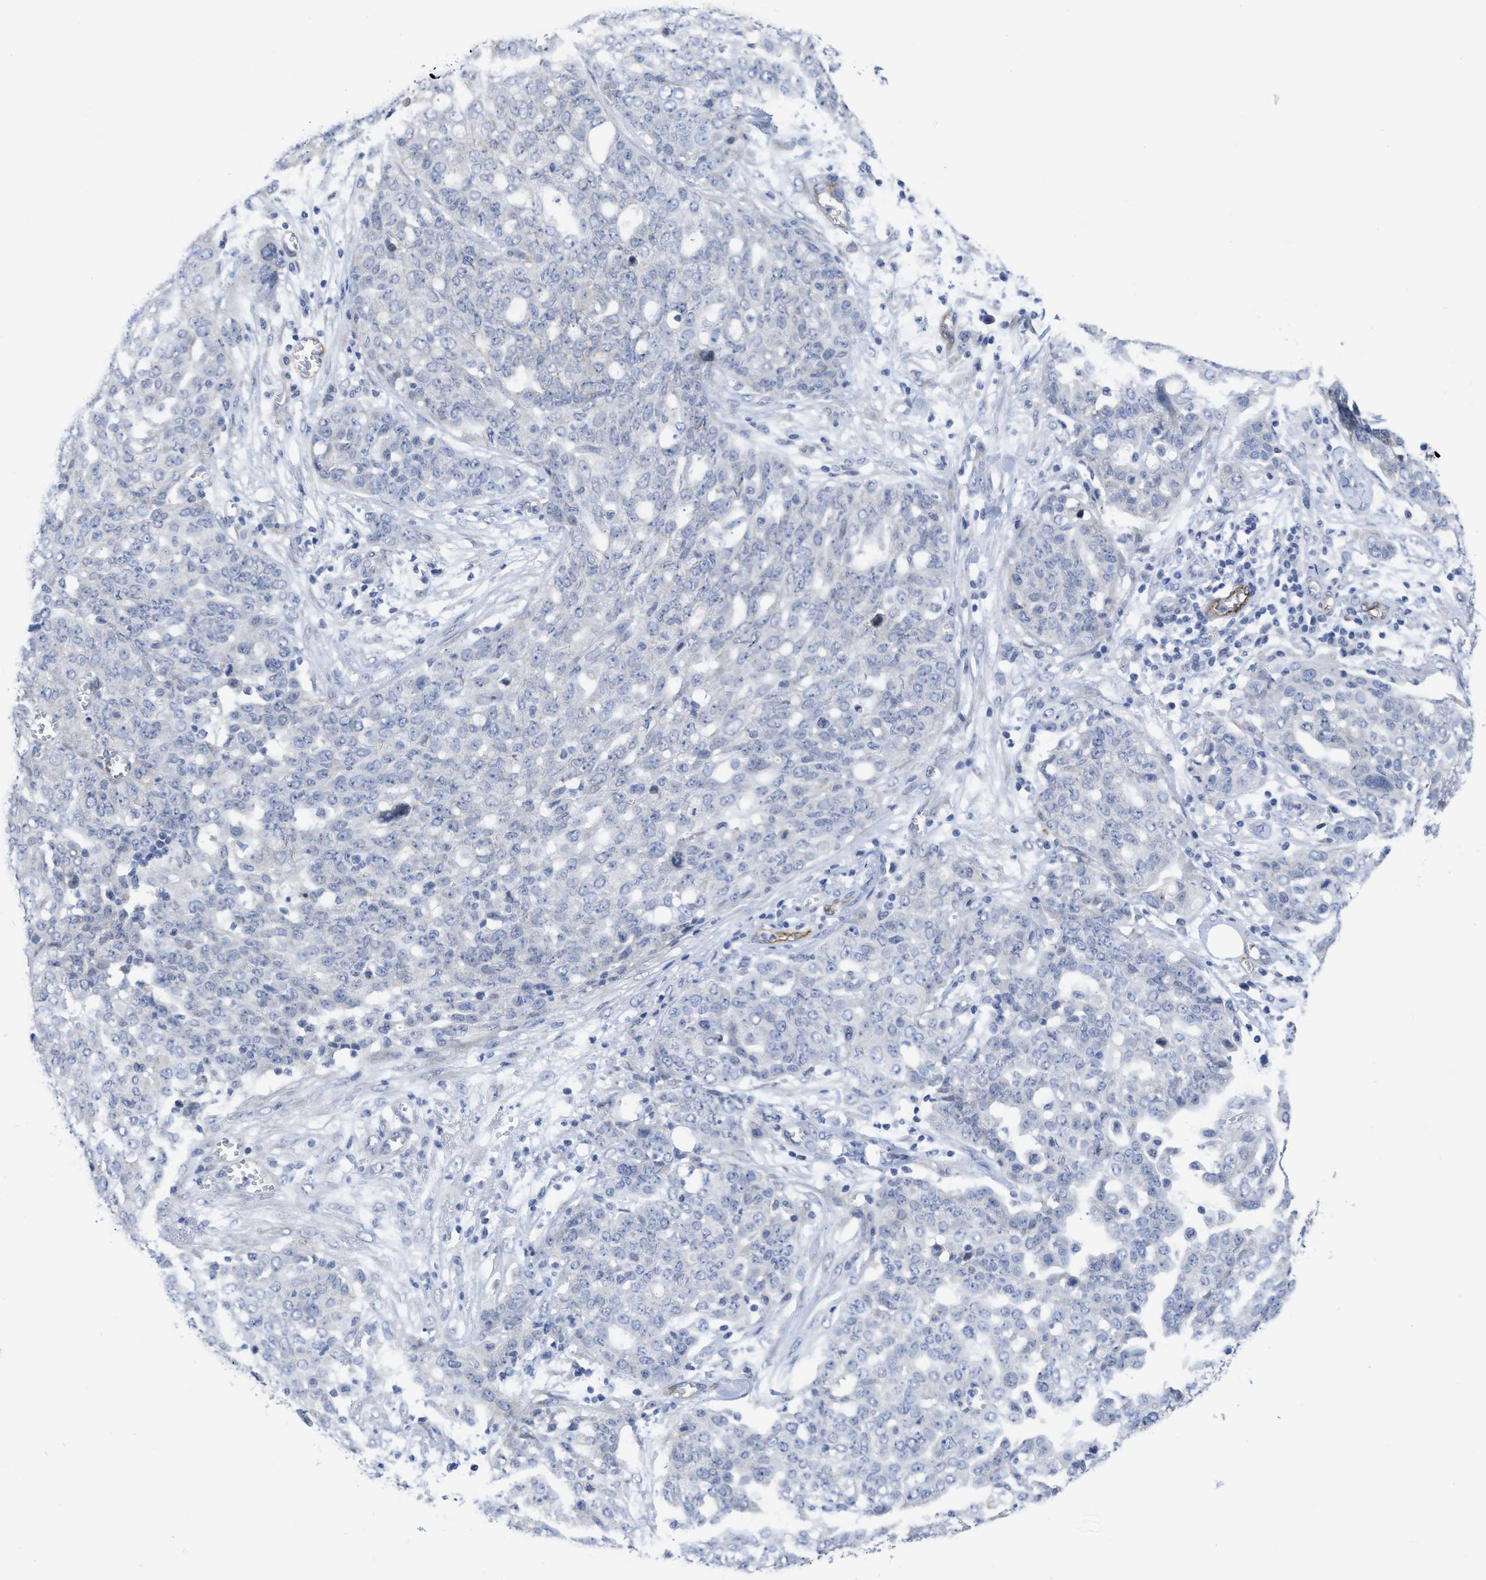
{"staining": {"intensity": "negative", "quantity": "none", "location": "none"}, "tissue": "ovarian cancer", "cell_type": "Tumor cells", "image_type": "cancer", "snomed": [{"axis": "morphology", "description": "Cystadenocarcinoma, serous, NOS"}, {"axis": "topography", "description": "Soft tissue"}, {"axis": "topography", "description": "Ovary"}], "caption": "Ovarian cancer (serous cystadenocarcinoma) stained for a protein using immunohistochemistry (IHC) reveals no expression tumor cells.", "gene": "ACKR1", "patient": {"sex": "female", "age": 57}}